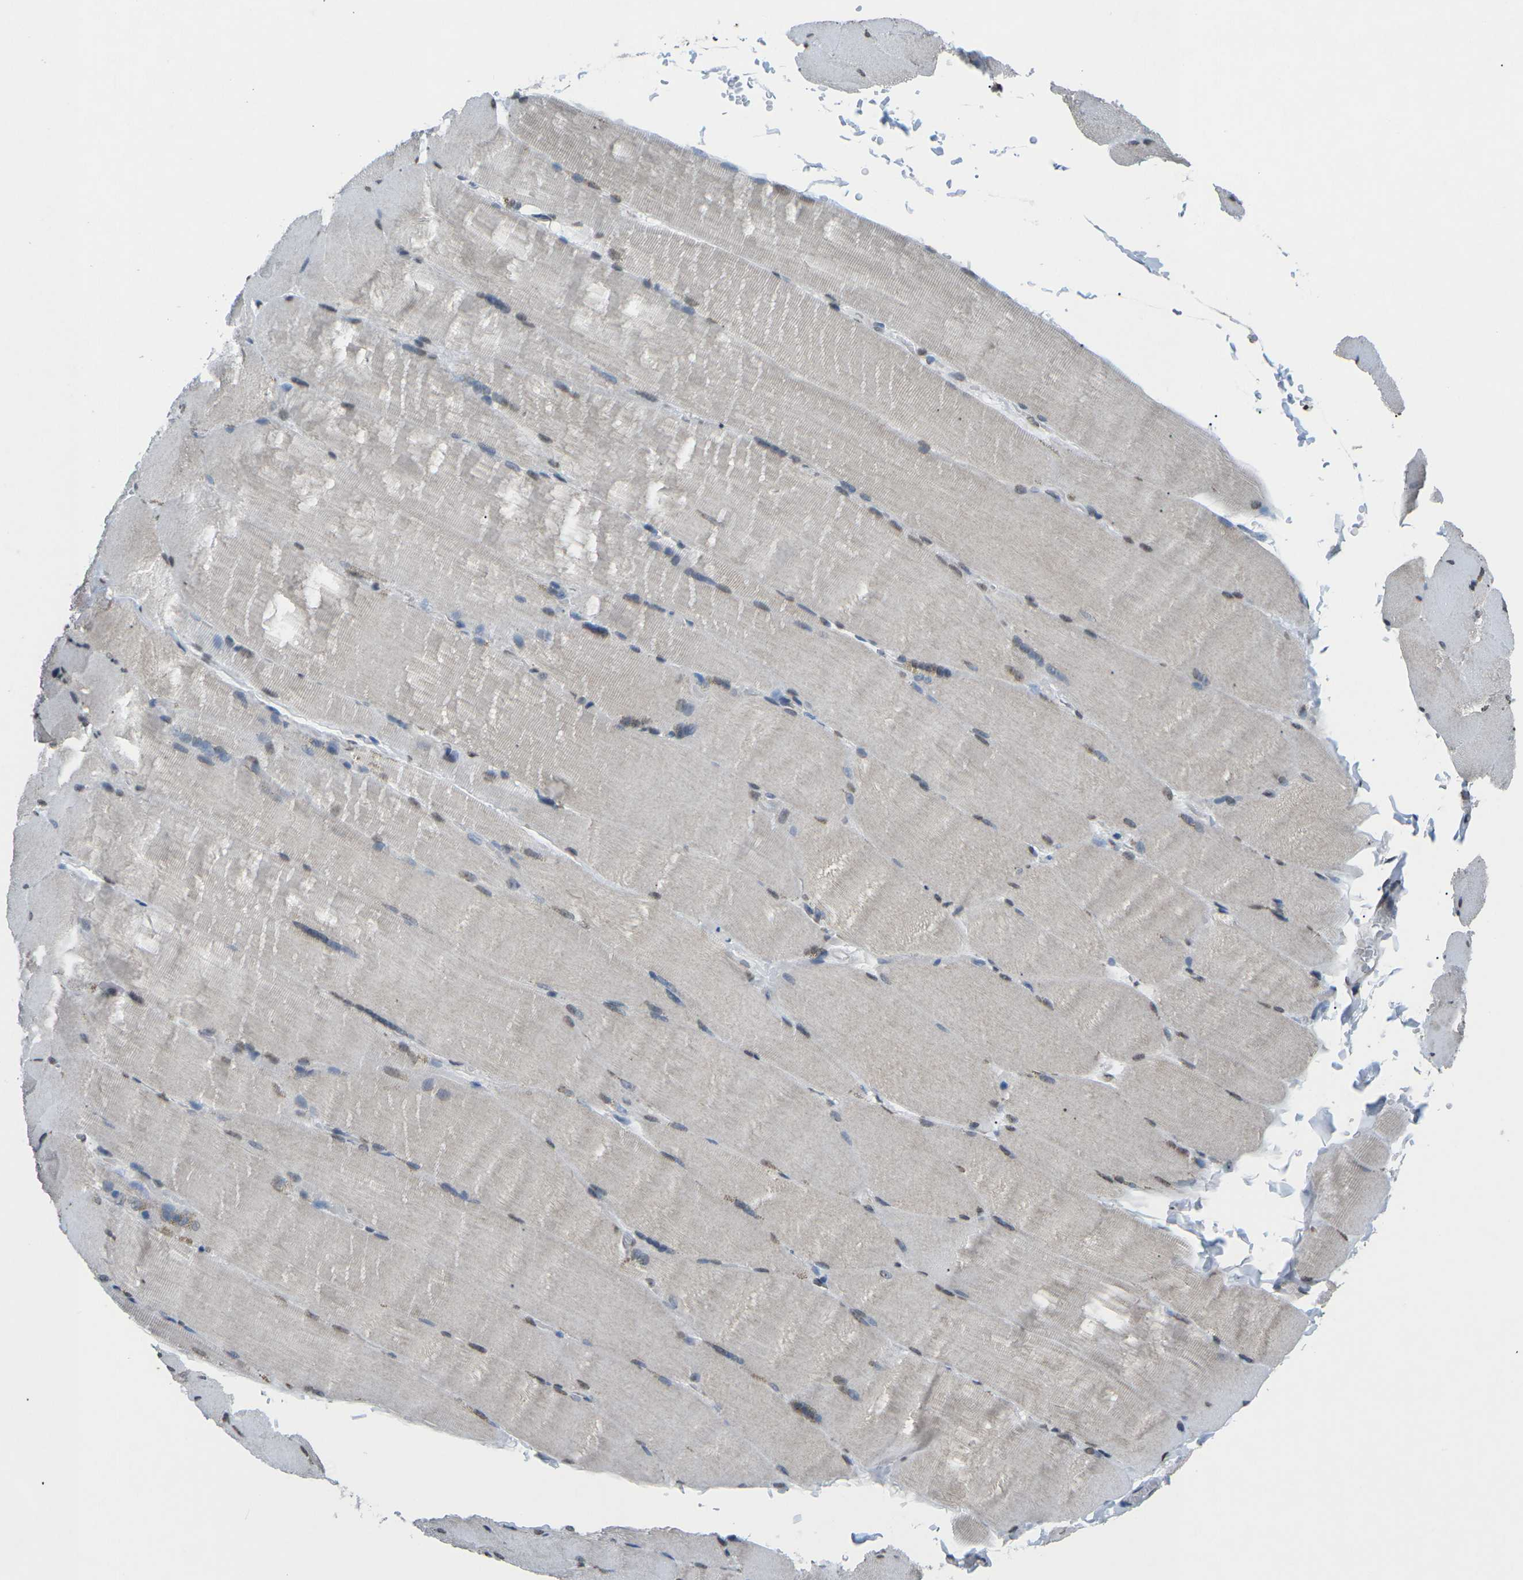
{"staining": {"intensity": "weak", "quantity": "<25%", "location": "cytoplasmic/membranous,nuclear"}, "tissue": "skeletal muscle", "cell_type": "Myocytes", "image_type": "normal", "snomed": [{"axis": "morphology", "description": "Normal tissue, NOS"}, {"axis": "topography", "description": "Skin"}, {"axis": "topography", "description": "Skeletal muscle"}], "caption": "Protein analysis of normal skeletal muscle reveals no significant expression in myocytes. (DAB (3,3'-diaminobenzidine) immunohistochemistry, high magnification).", "gene": "TFR2", "patient": {"sex": "male", "age": 83}}